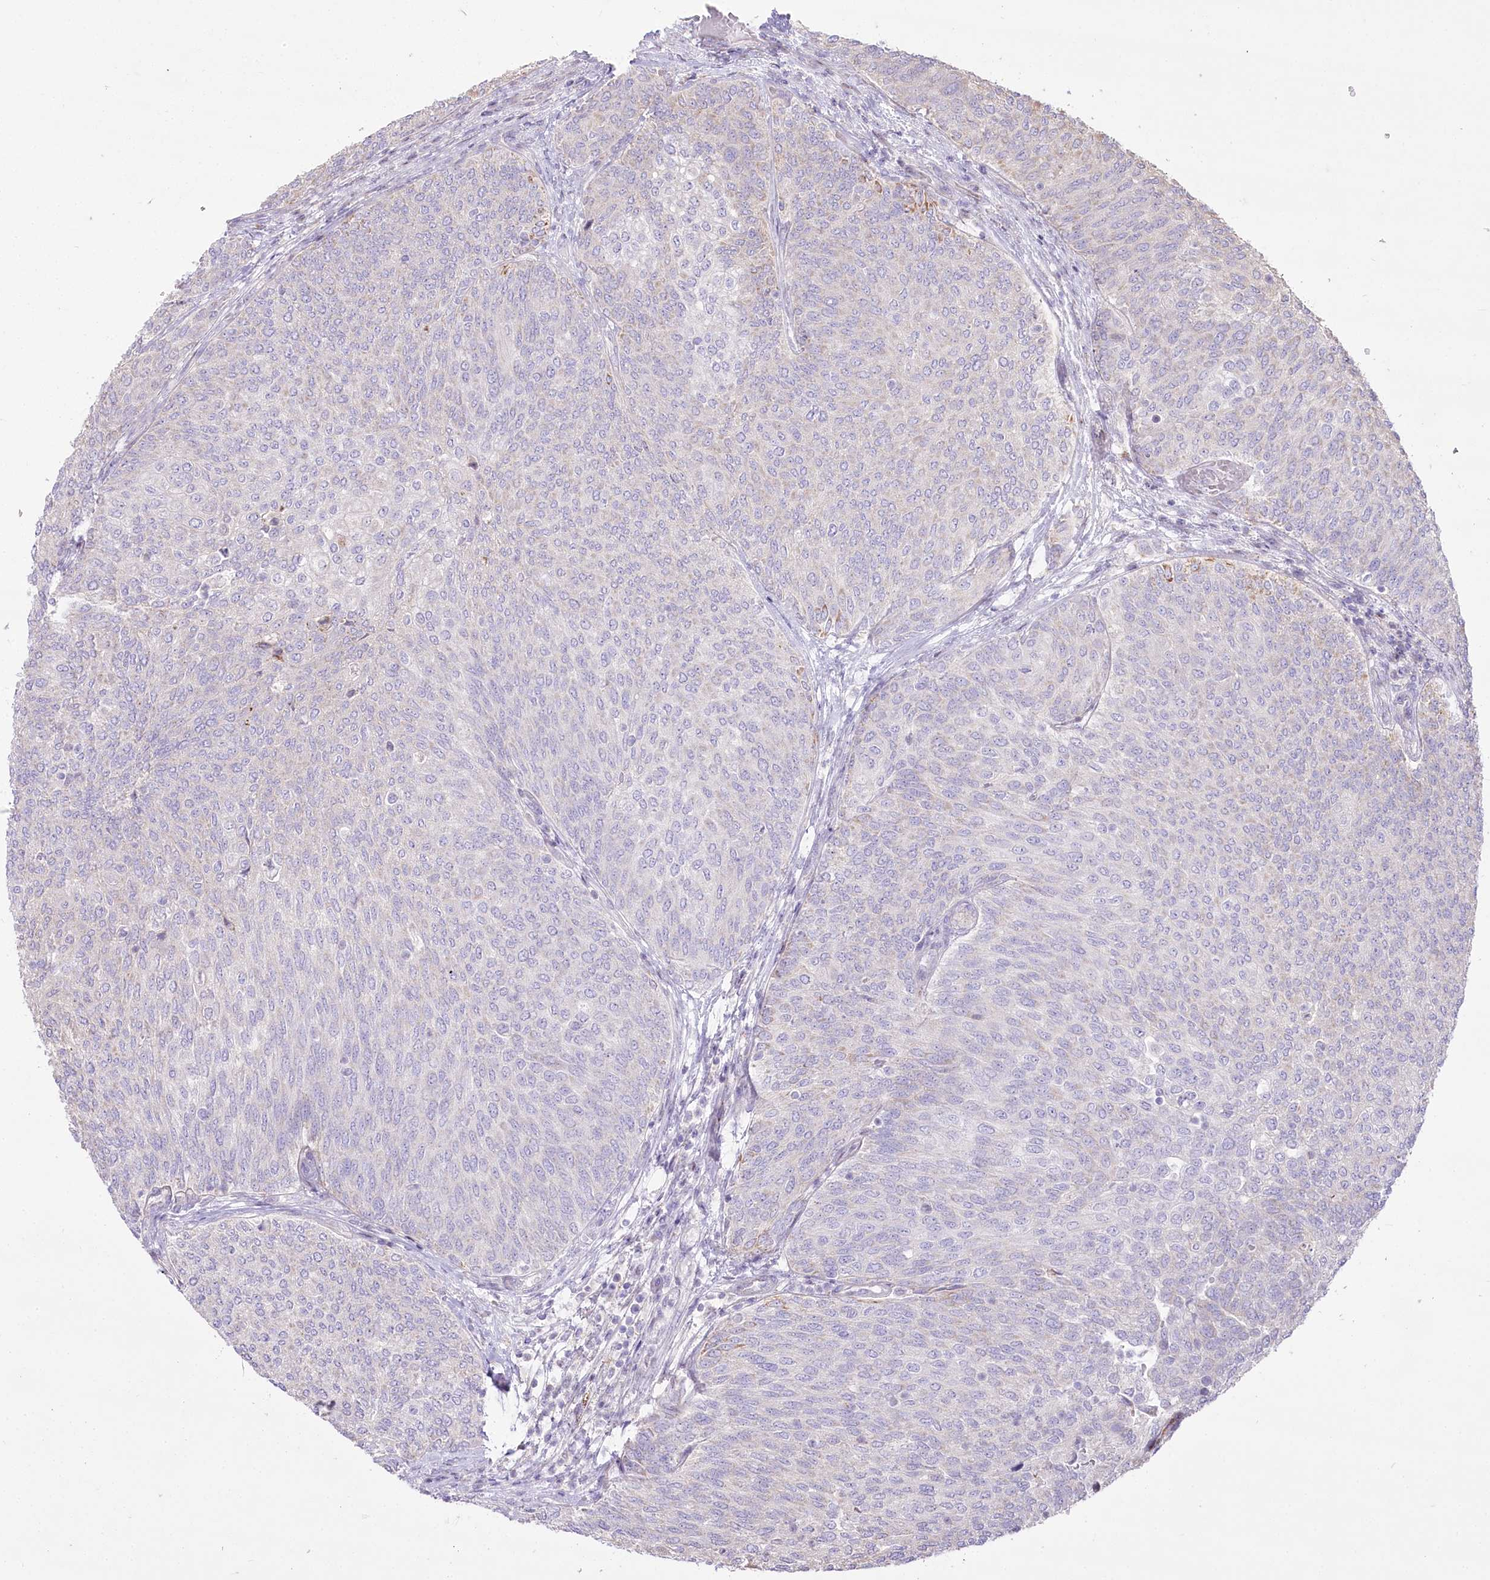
{"staining": {"intensity": "negative", "quantity": "none", "location": "none"}, "tissue": "urothelial cancer", "cell_type": "Tumor cells", "image_type": "cancer", "snomed": [{"axis": "morphology", "description": "Urothelial carcinoma, Low grade"}, {"axis": "topography", "description": "Urinary bladder"}], "caption": "This micrograph is of urothelial cancer stained with immunohistochemistry (IHC) to label a protein in brown with the nuclei are counter-stained blue. There is no positivity in tumor cells.", "gene": "CEP164", "patient": {"sex": "female", "age": 79}}